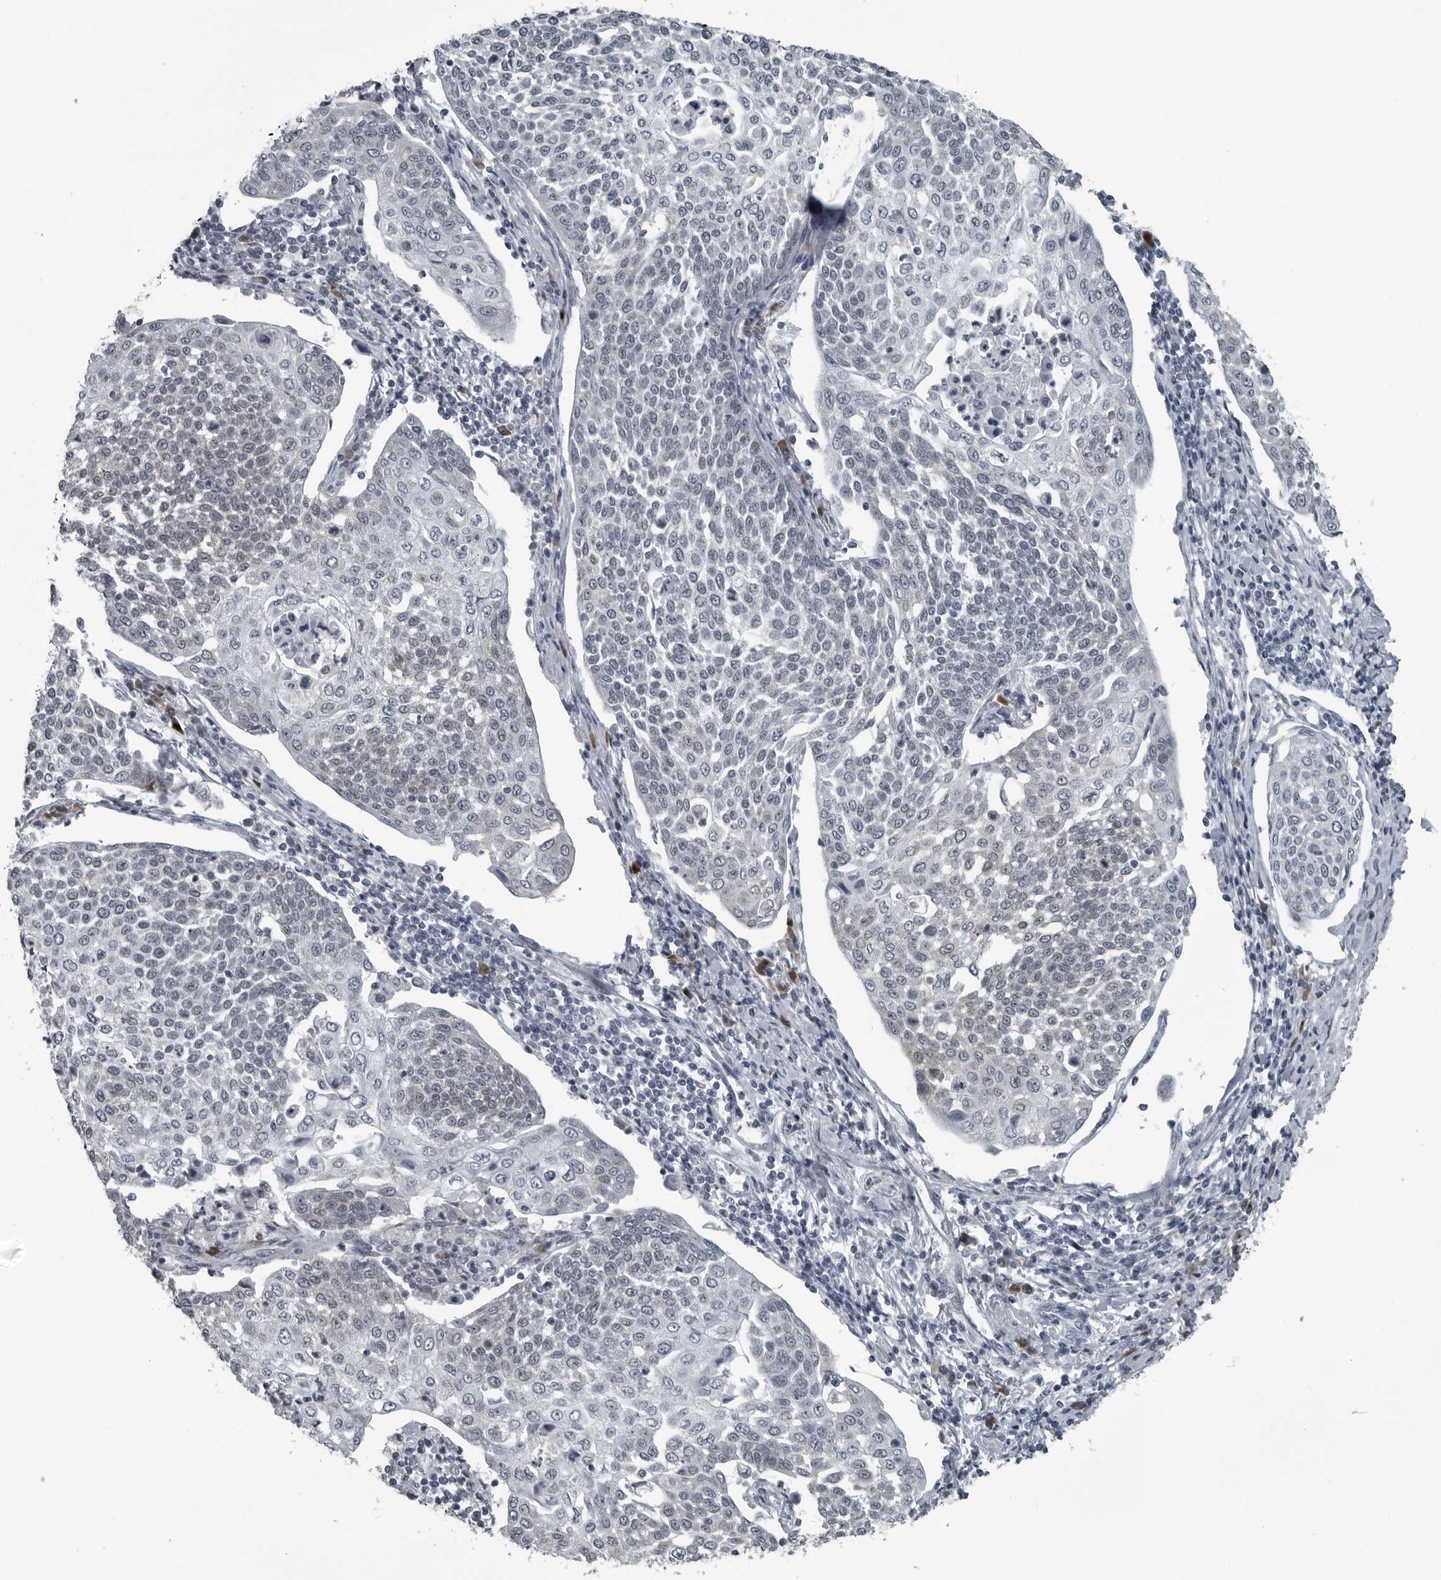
{"staining": {"intensity": "negative", "quantity": "none", "location": "none"}, "tissue": "cervical cancer", "cell_type": "Tumor cells", "image_type": "cancer", "snomed": [{"axis": "morphology", "description": "Squamous cell carcinoma, NOS"}, {"axis": "topography", "description": "Cervix"}], "caption": "Cervical cancer (squamous cell carcinoma) was stained to show a protein in brown. There is no significant staining in tumor cells. (DAB IHC with hematoxylin counter stain).", "gene": "DNAAF11", "patient": {"sex": "female", "age": 34}}